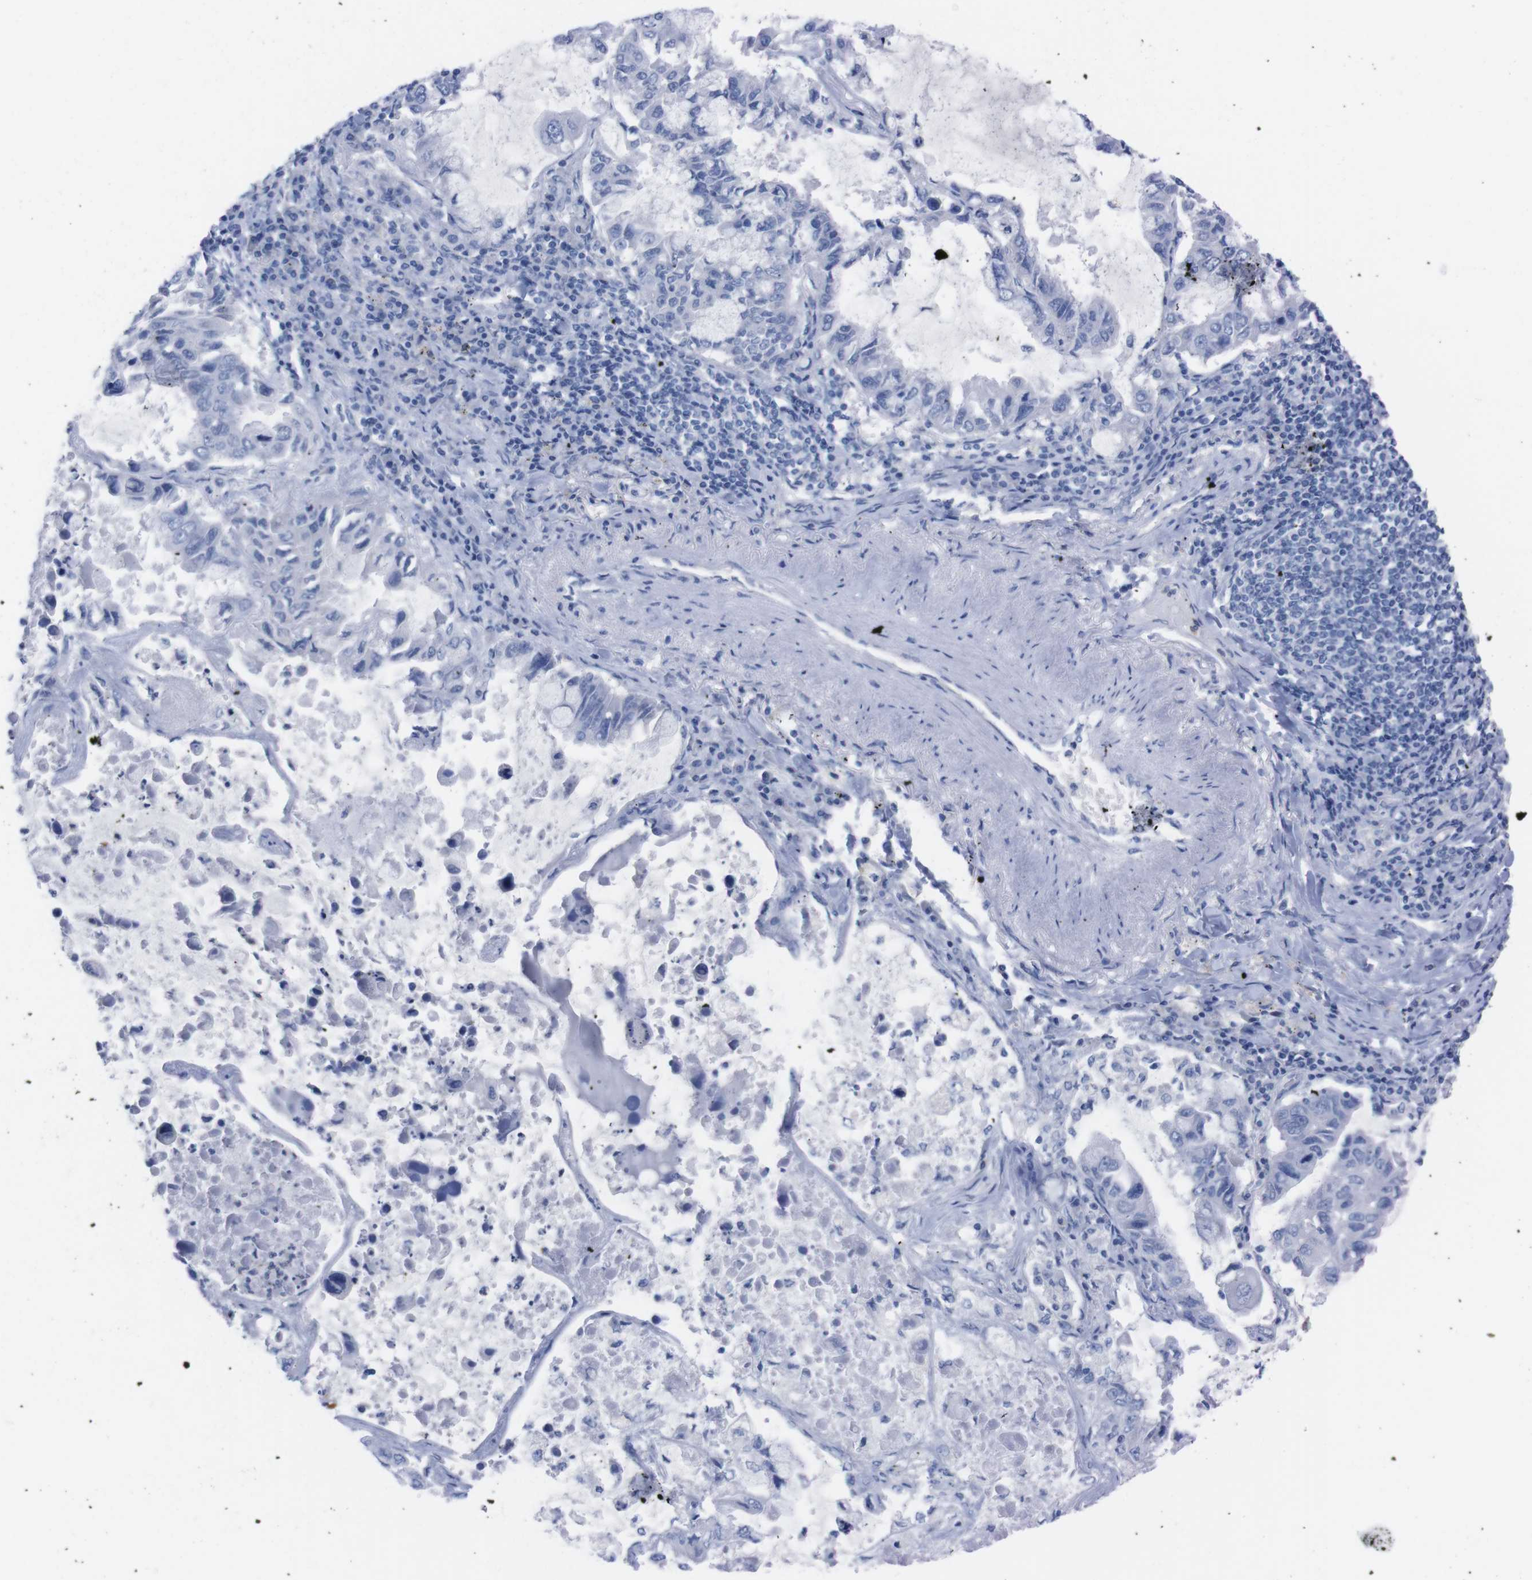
{"staining": {"intensity": "negative", "quantity": "none", "location": "none"}, "tissue": "lung cancer", "cell_type": "Tumor cells", "image_type": "cancer", "snomed": [{"axis": "morphology", "description": "Adenocarcinoma, NOS"}, {"axis": "topography", "description": "Lung"}], "caption": "An immunohistochemistry (IHC) histopathology image of lung cancer is shown. There is no staining in tumor cells of lung cancer.", "gene": "TMEM243", "patient": {"sex": "male", "age": 64}}